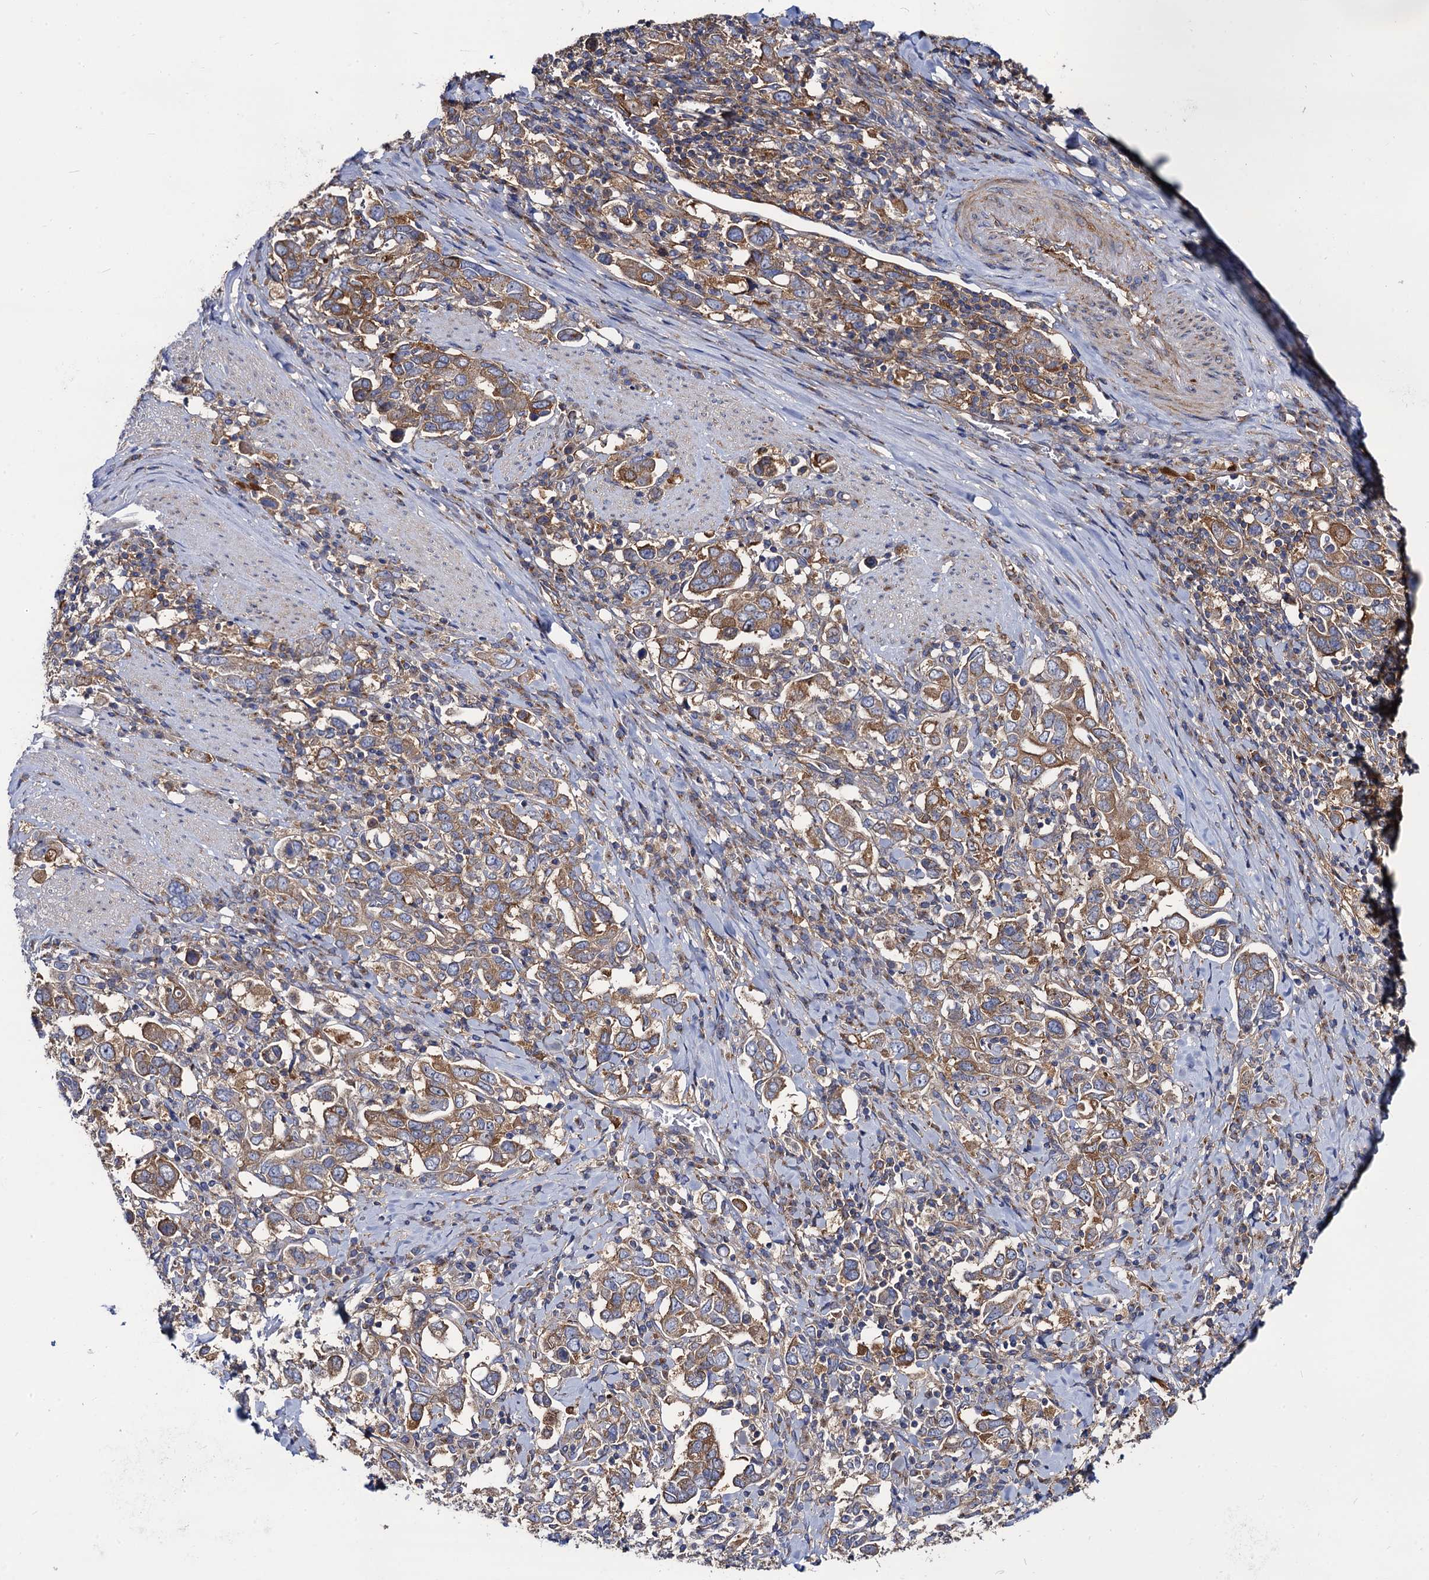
{"staining": {"intensity": "moderate", "quantity": ">75%", "location": "cytoplasmic/membranous"}, "tissue": "stomach cancer", "cell_type": "Tumor cells", "image_type": "cancer", "snomed": [{"axis": "morphology", "description": "Adenocarcinoma, NOS"}, {"axis": "topography", "description": "Stomach, upper"}], "caption": "IHC histopathology image of neoplastic tissue: adenocarcinoma (stomach) stained using IHC displays medium levels of moderate protein expression localized specifically in the cytoplasmic/membranous of tumor cells, appearing as a cytoplasmic/membranous brown color.", "gene": "DYDC1", "patient": {"sex": "male", "age": 62}}